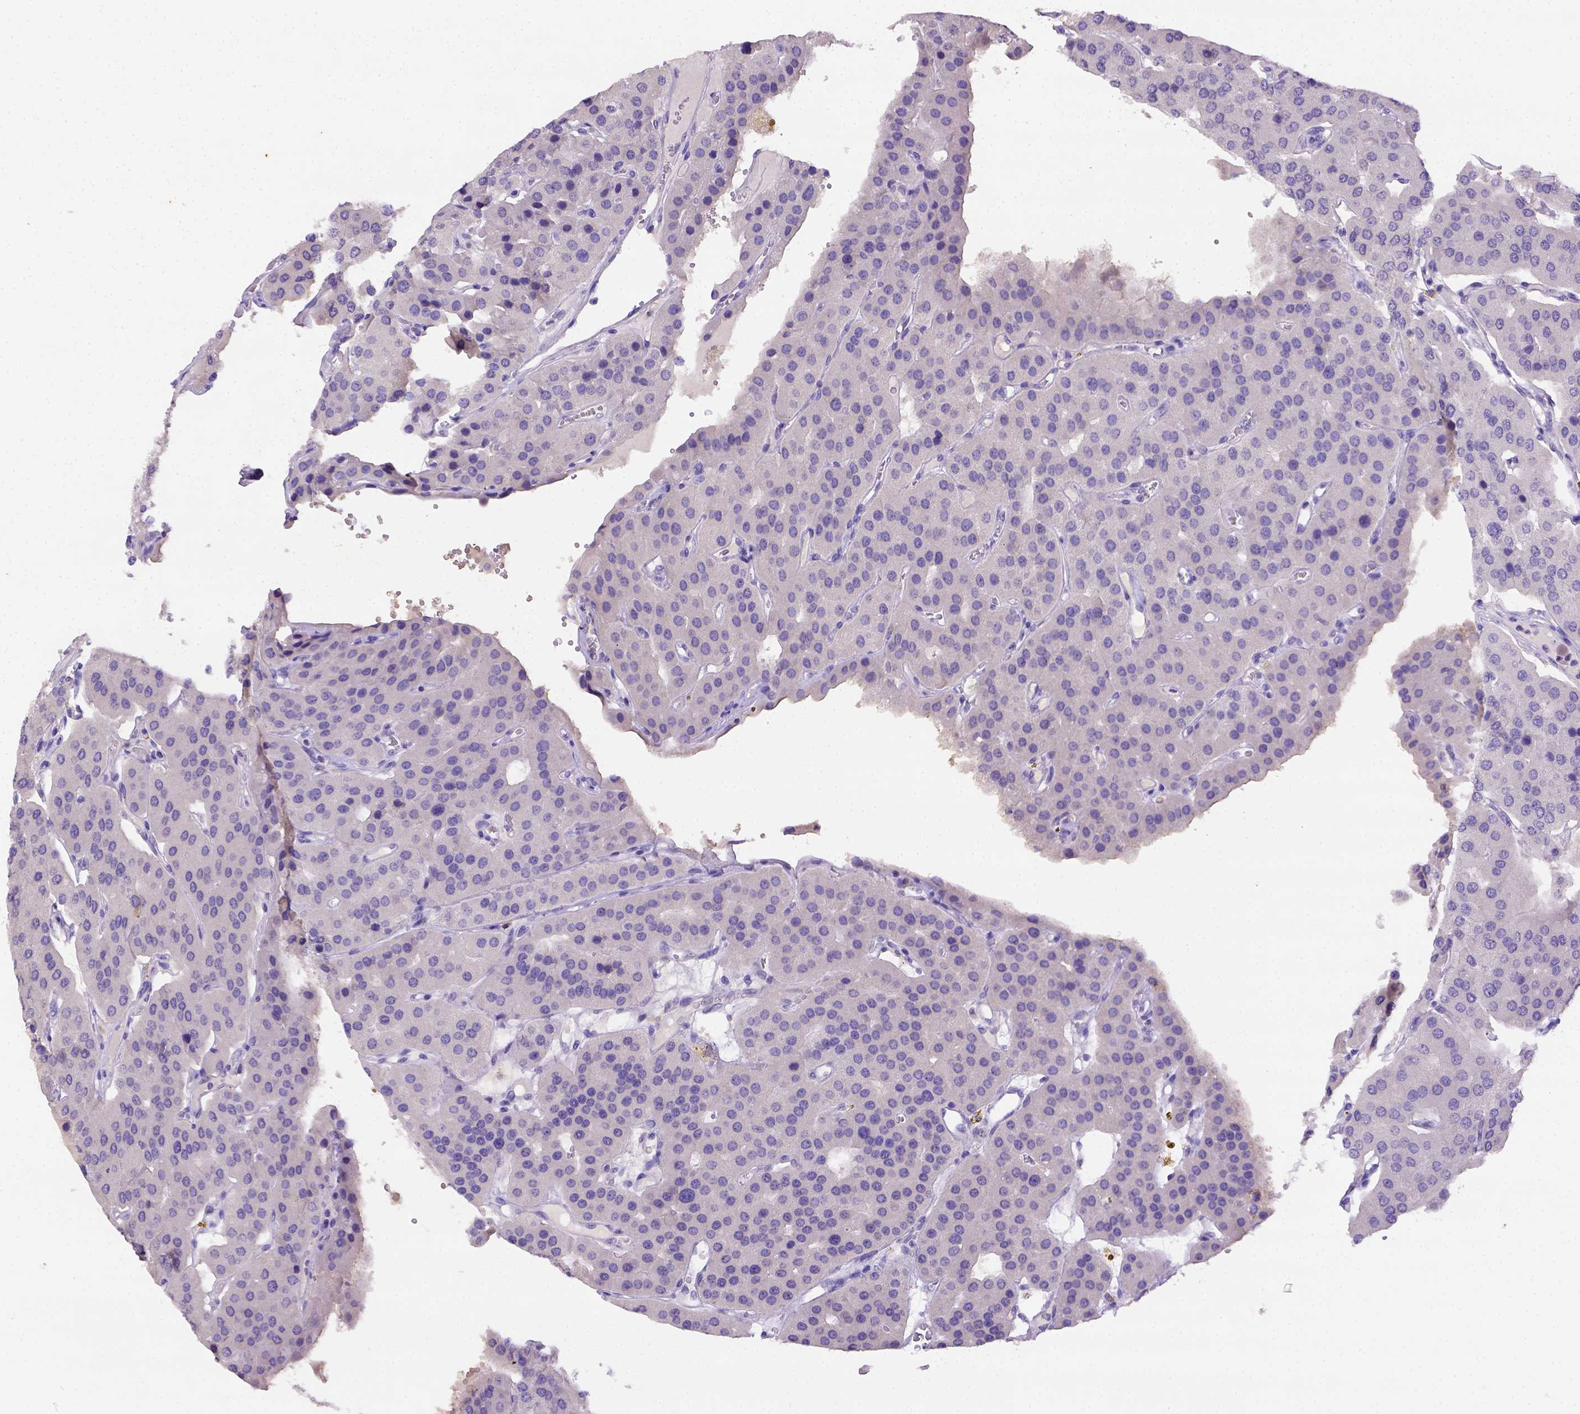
{"staining": {"intensity": "negative", "quantity": "none", "location": "none"}, "tissue": "parathyroid gland", "cell_type": "Glandular cells", "image_type": "normal", "snomed": [{"axis": "morphology", "description": "Normal tissue, NOS"}, {"axis": "morphology", "description": "Adenoma, NOS"}, {"axis": "topography", "description": "Parathyroid gland"}], "caption": "The immunohistochemistry (IHC) micrograph has no significant staining in glandular cells of parathyroid gland. (Brightfield microscopy of DAB (3,3'-diaminobenzidine) IHC at high magnification).", "gene": "B3GAT1", "patient": {"sex": "female", "age": 86}}